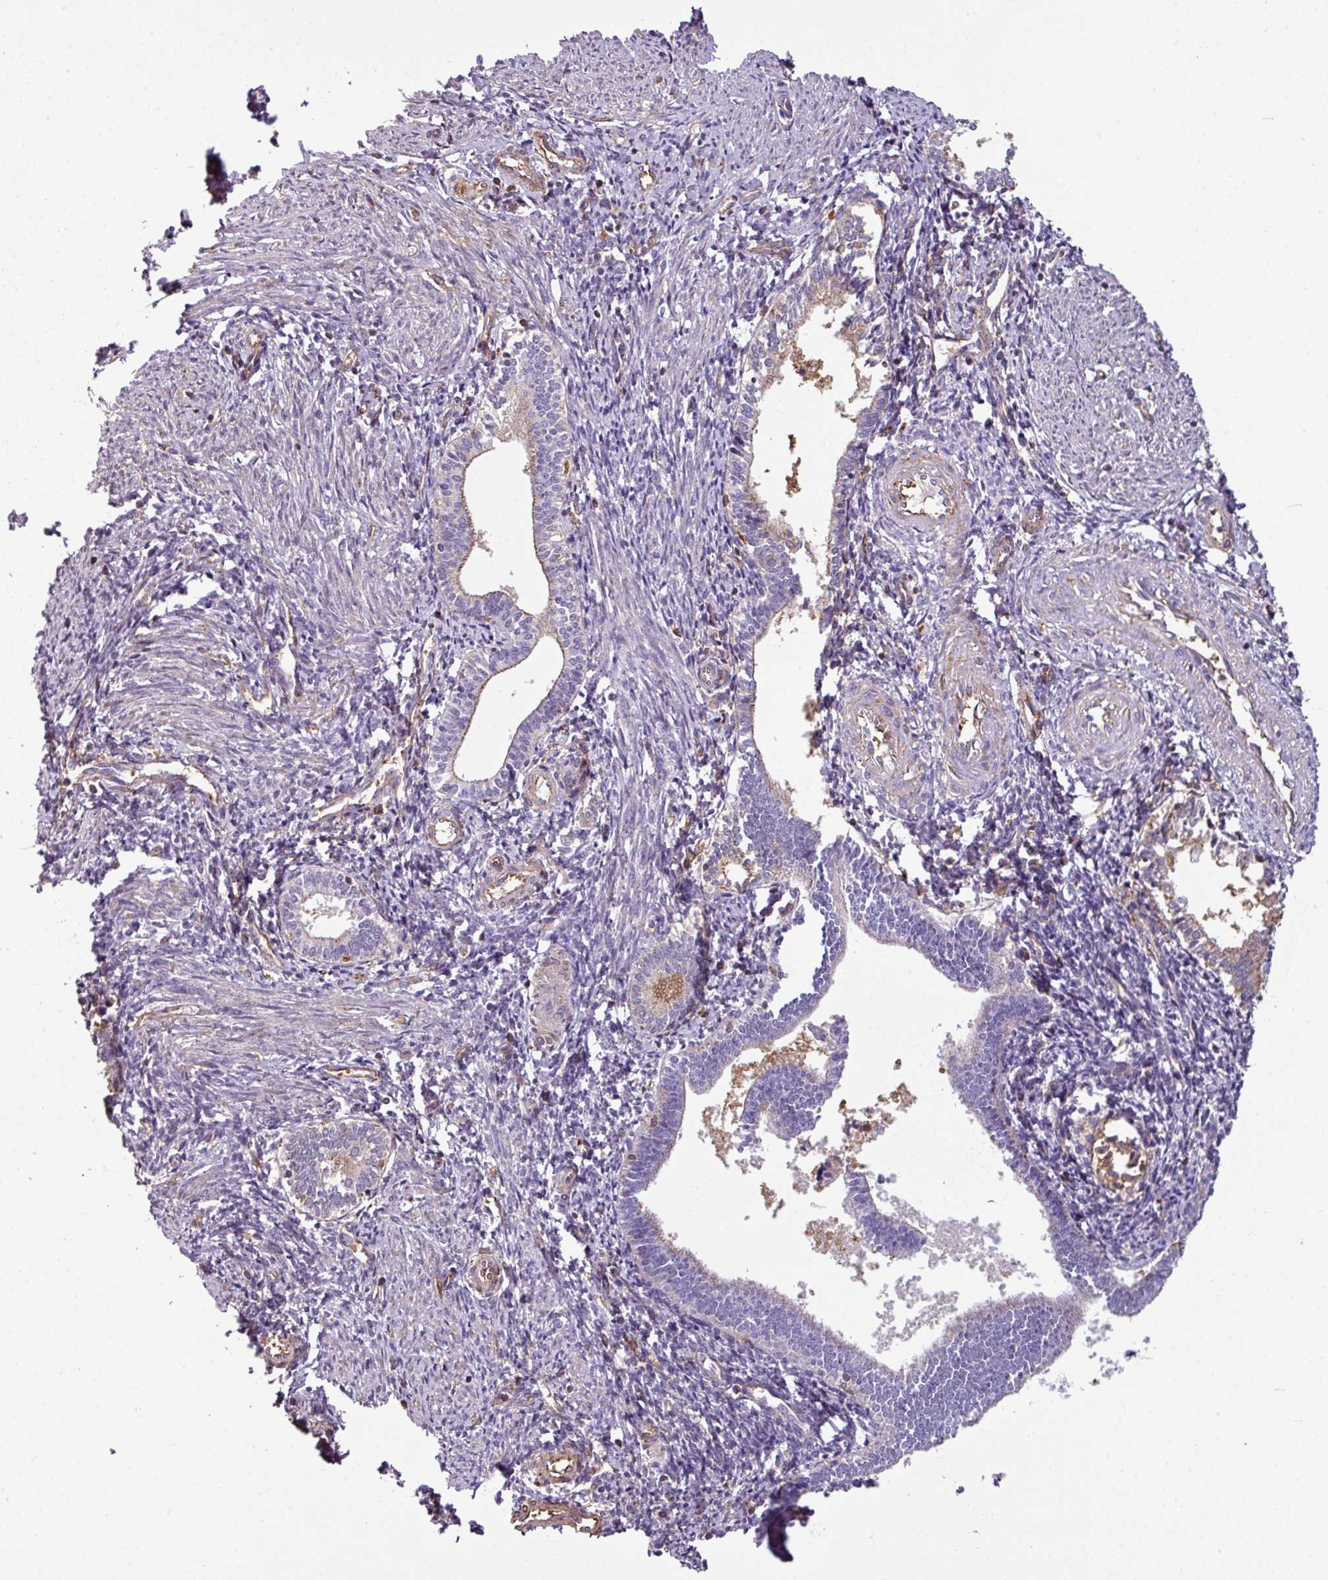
{"staining": {"intensity": "negative", "quantity": "none", "location": "none"}, "tissue": "endometrium", "cell_type": "Cells in endometrial stroma", "image_type": "normal", "snomed": [{"axis": "morphology", "description": "Normal tissue, NOS"}, {"axis": "topography", "description": "Endometrium"}], "caption": "A micrograph of endometrium stained for a protein reveals no brown staining in cells in endometrial stroma. The staining is performed using DAB brown chromogen with nuclei counter-stained in using hematoxylin.", "gene": "XNDC1N", "patient": {"sex": "female", "age": 41}}